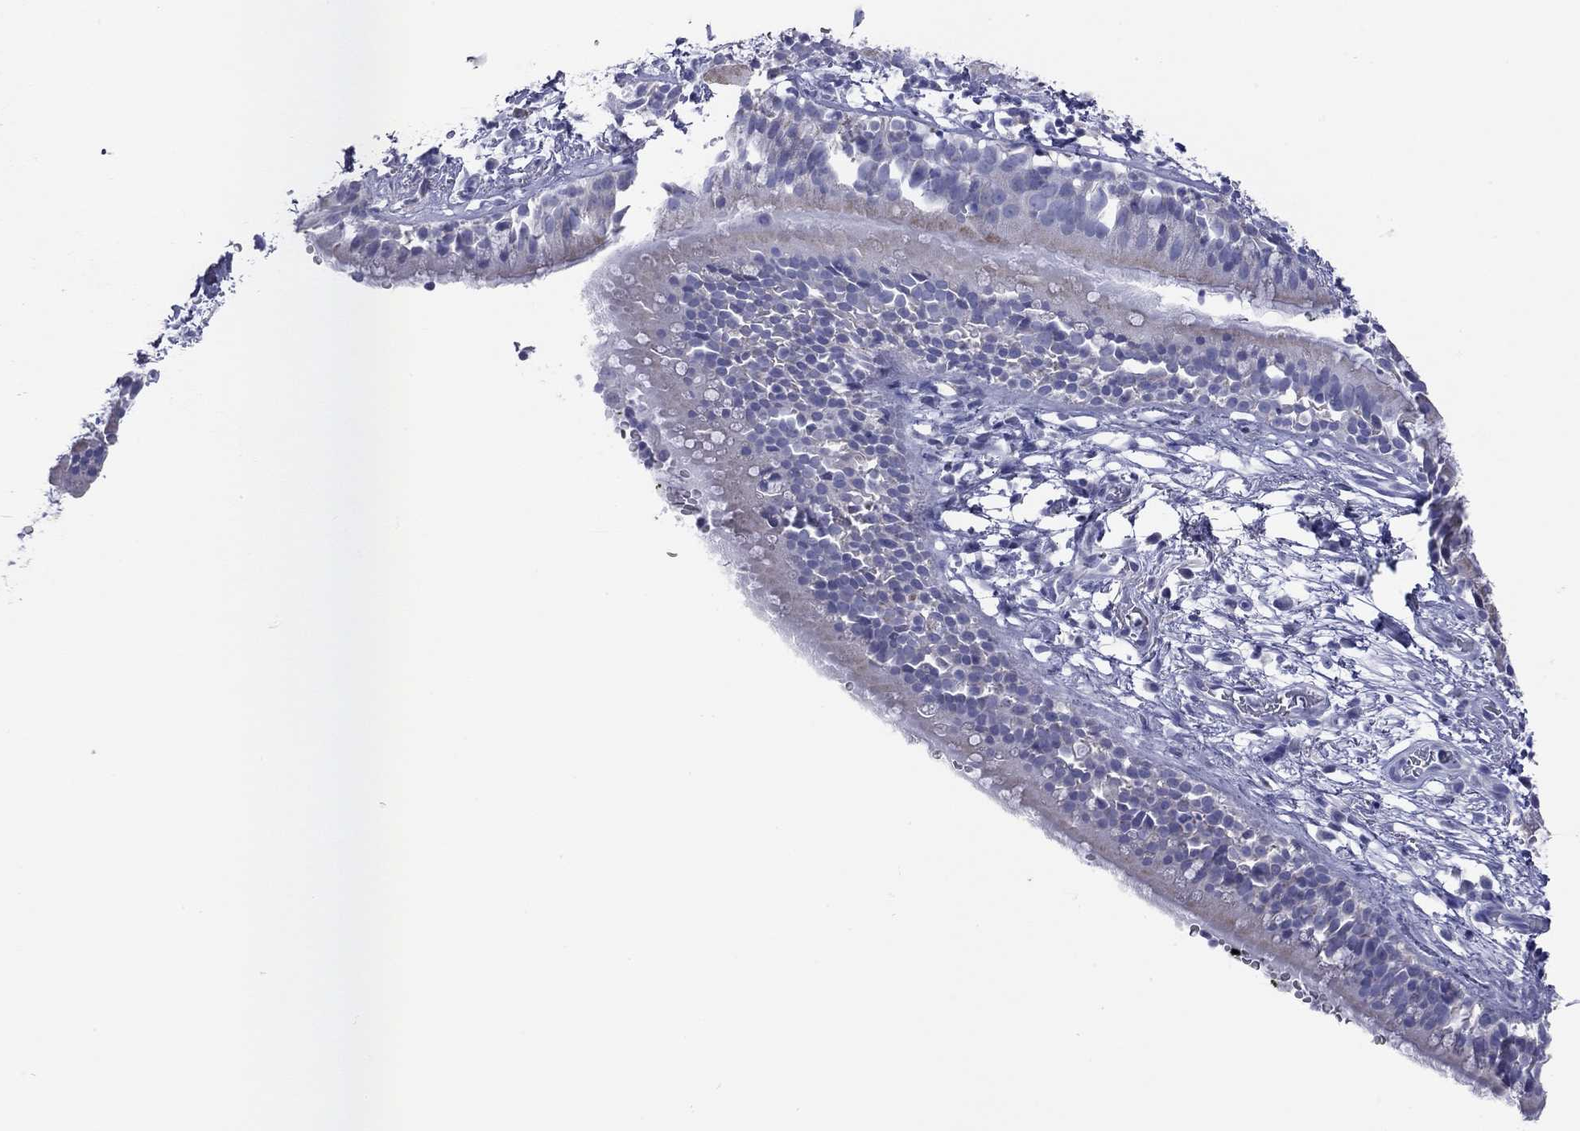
{"staining": {"intensity": "negative", "quantity": "none", "location": "none"}, "tissue": "adipose tissue", "cell_type": "Adipocytes", "image_type": "normal", "snomed": [{"axis": "morphology", "description": "Normal tissue, NOS"}, {"axis": "topography", "description": "Cartilage tissue"}, {"axis": "topography", "description": "Bronchus"}], "caption": "Immunohistochemical staining of benign adipose tissue exhibits no significant positivity in adipocytes. (DAB (3,3'-diaminobenzidine) immunohistochemistry visualized using brightfield microscopy, high magnification).", "gene": "VSIG10", "patient": {"sex": "male", "age": 58}}